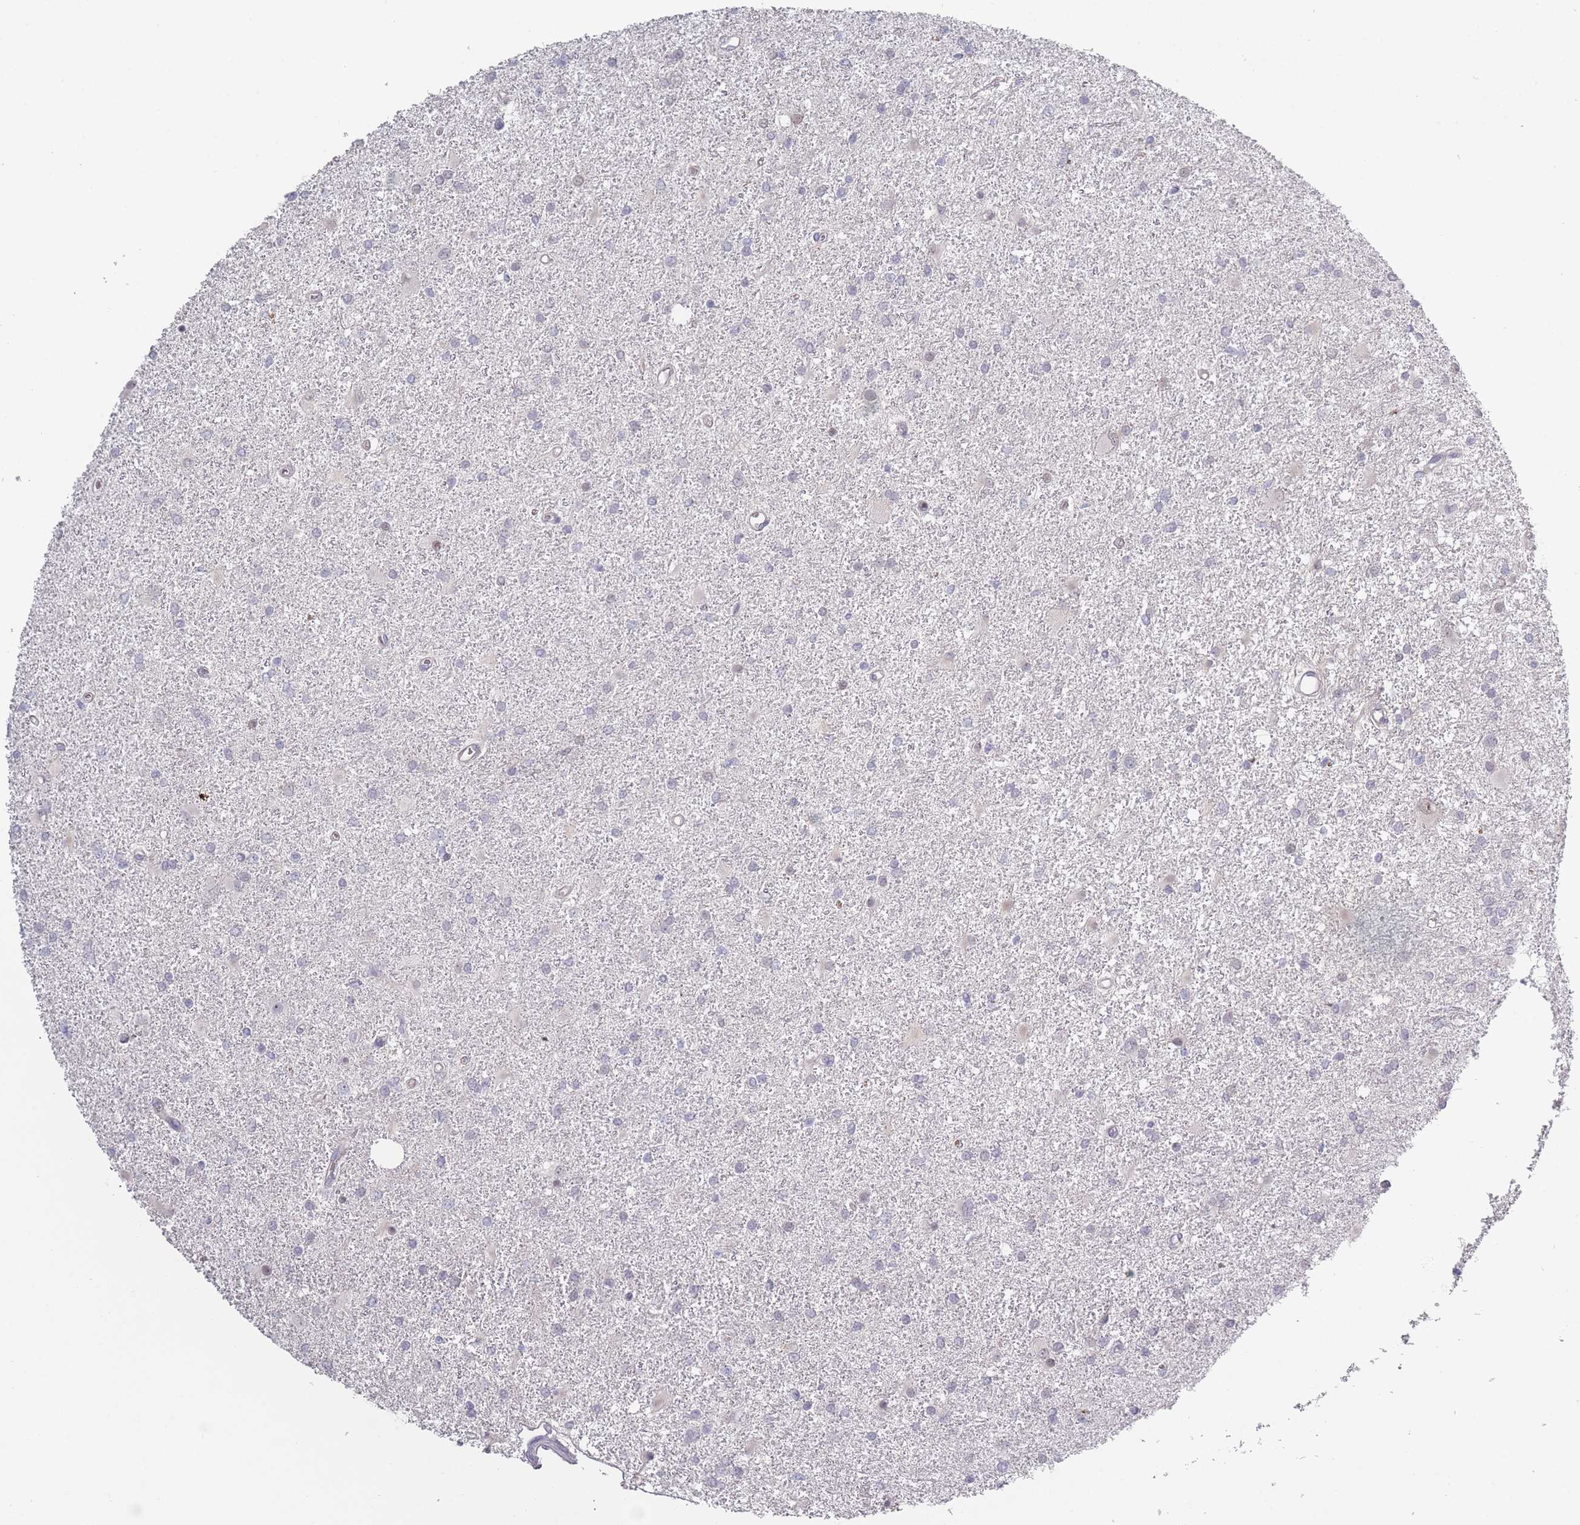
{"staining": {"intensity": "negative", "quantity": "none", "location": "none"}, "tissue": "glioma", "cell_type": "Tumor cells", "image_type": "cancer", "snomed": [{"axis": "morphology", "description": "Glioma, malignant, High grade"}, {"axis": "topography", "description": "Brain"}], "caption": "Malignant glioma (high-grade) was stained to show a protein in brown. There is no significant expression in tumor cells. (Stains: DAB (3,3'-diaminobenzidine) immunohistochemistry (IHC) with hematoxylin counter stain, Microscopy: brightfield microscopy at high magnification).", "gene": "ROS1", "patient": {"sex": "female", "age": 50}}